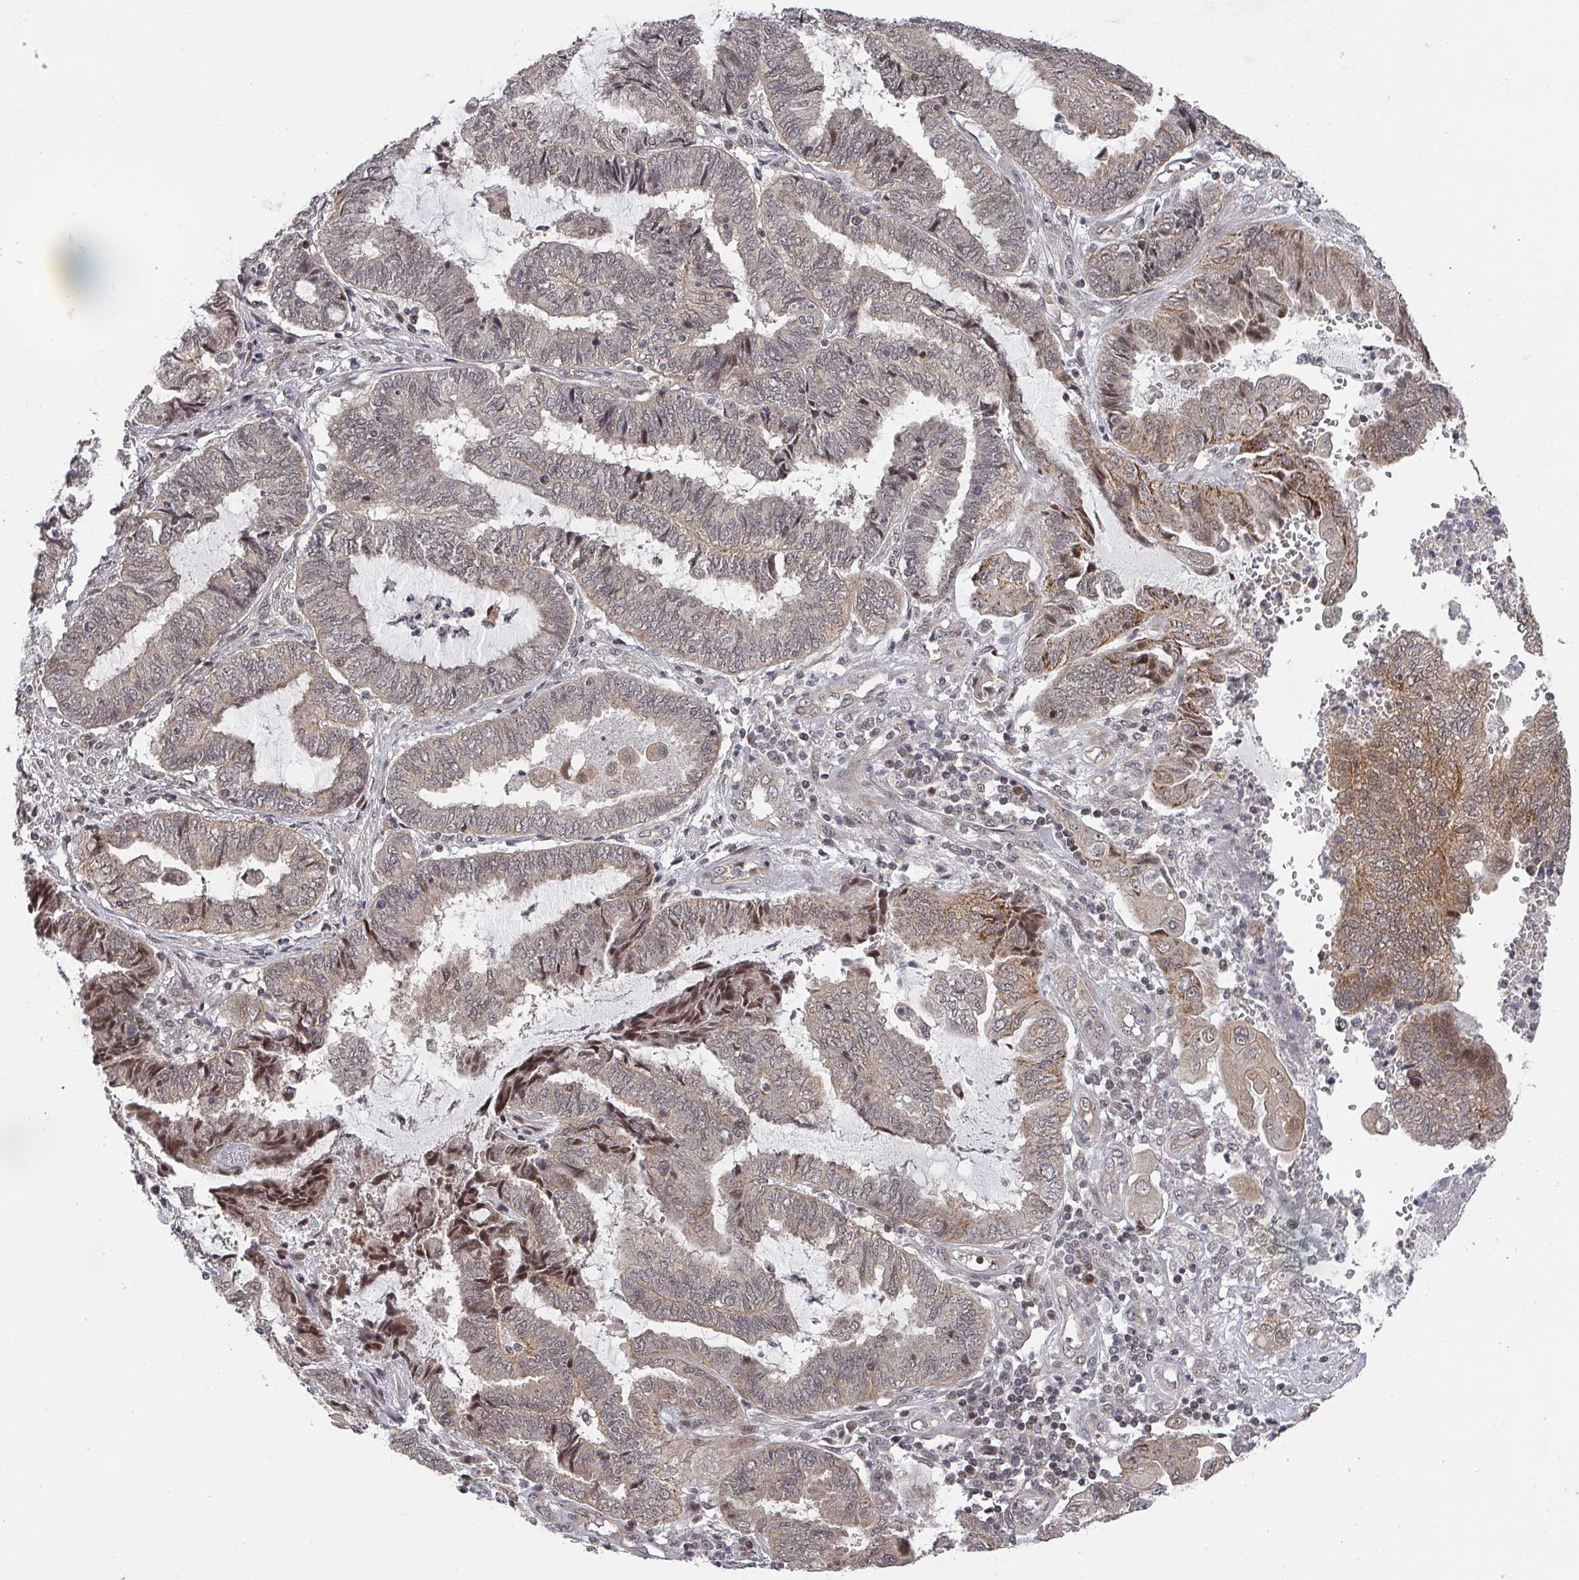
{"staining": {"intensity": "moderate", "quantity": "25%-75%", "location": "cytoplasmic/membranous"}, "tissue": "endometrial cancer", "cell_type": "Tumor cells", "image_type": "cancer", "snomed": [{"axis": "morphology", "description": "Adenocarcinoma, NOS"}, {"axis": "topography", "description": "Uterus"}, {"axis": "topography", "description": "Endometrium"}], "caption": "Immunohistochemical staining of endometrial adenocarcinoma exhibits medium levels of moderate cytoplasmic/membranous protein expression in approximately 25%-75% of tumor cells.", "gene": "KIF1C", "patient": {"sex": "female", "age": 70}}